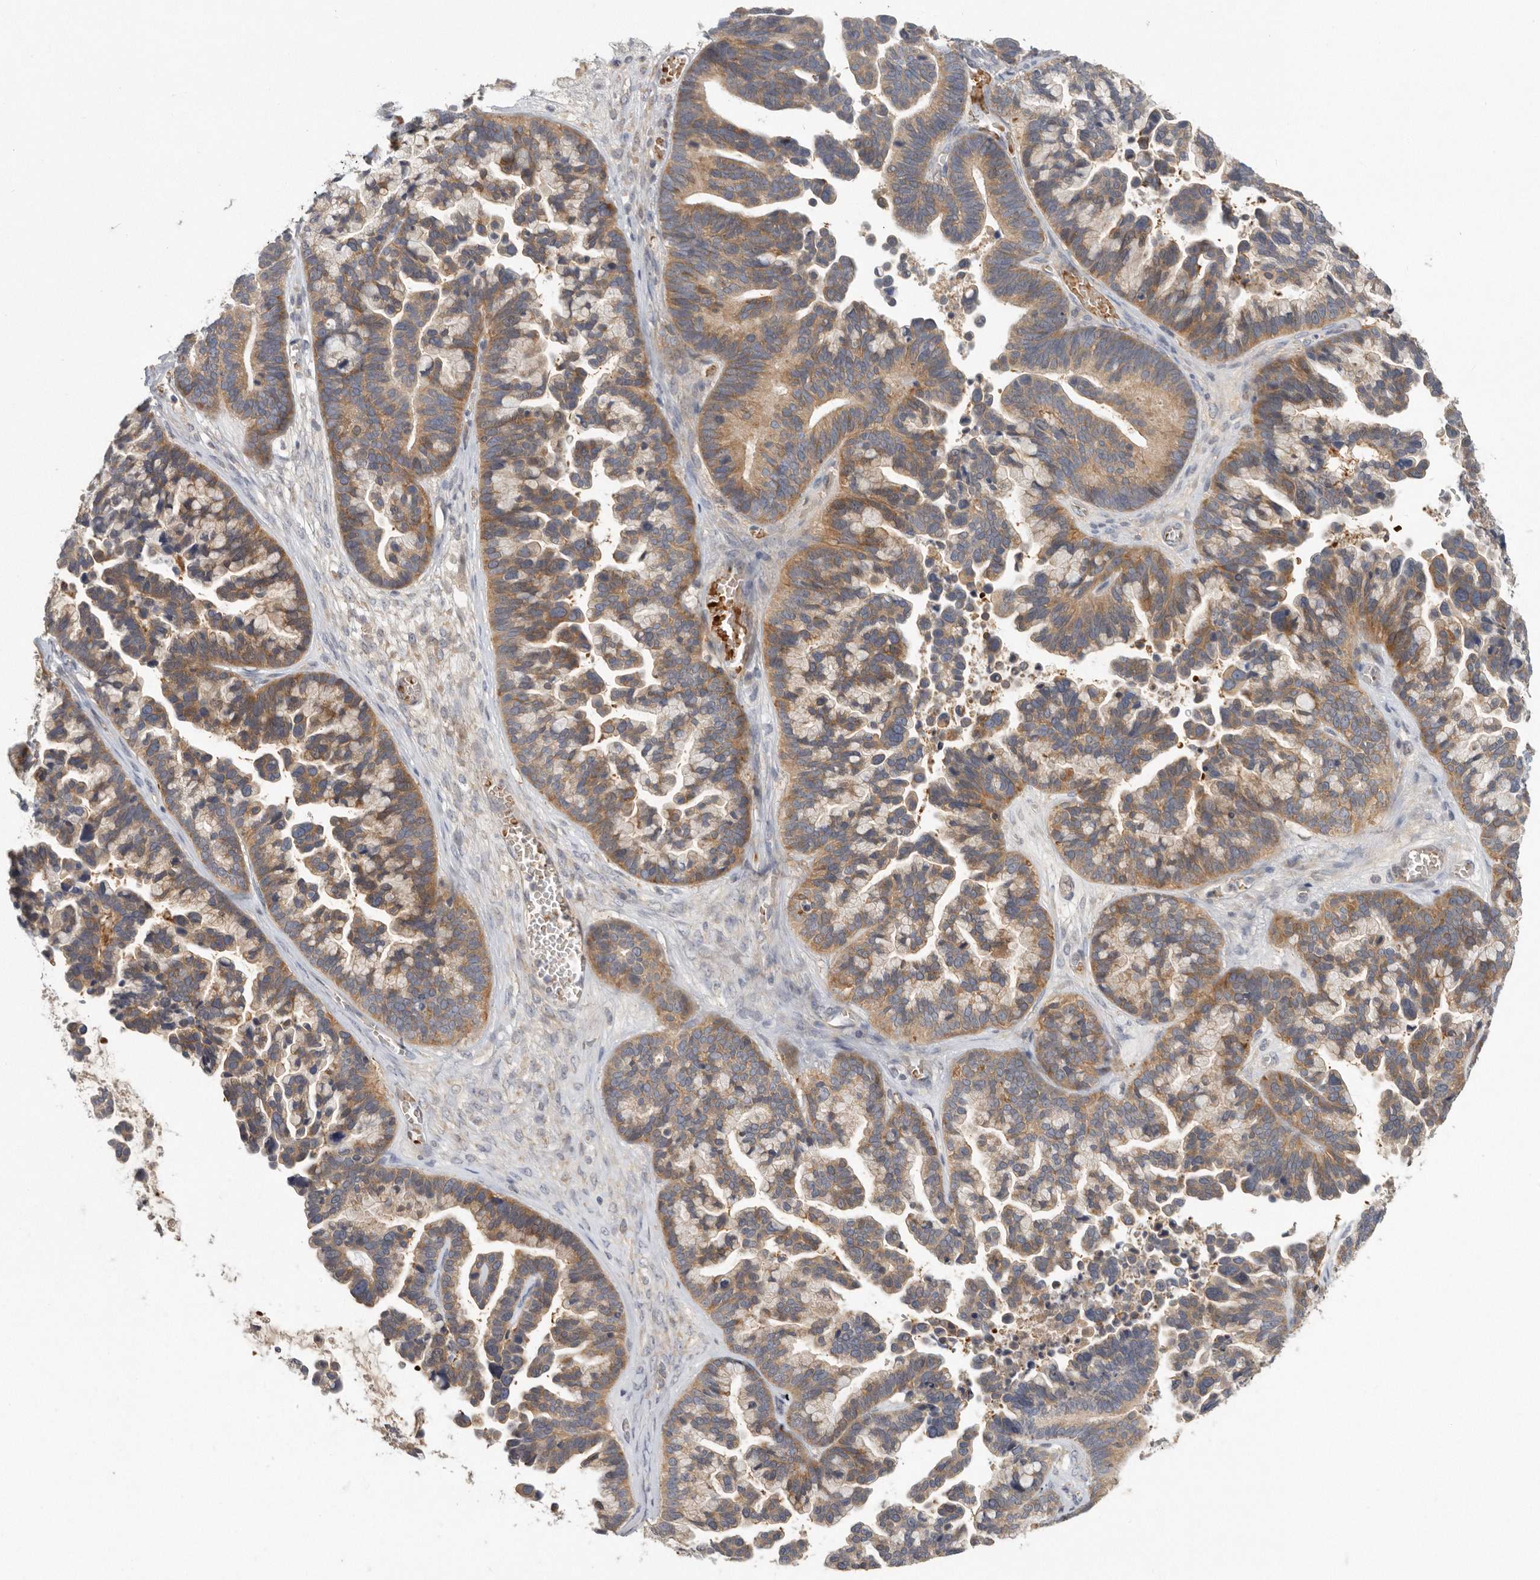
{"staining": {"intensity": "moderate", "quantity": ">75%", "location": "cytoplasmic/membranous"}, "tissue": "ovarian cancer", "cell_type": "Tumor cells", "image_type": "cancer", "snomed": [{"axis": "morphology", "description": "Cystadenocarcinoma, serous, NOS"}, {"axis": "topography", "description": "Ovary"}], "caption": "IHC image of ovarian cancer stained for a protein (brown), which displays medium levels of moderate cytoplasmic/membranous expression in approximately >75% of tumor cells.", "gene": "CFAP298", "patient": {"sex": "female", "age": 56}}